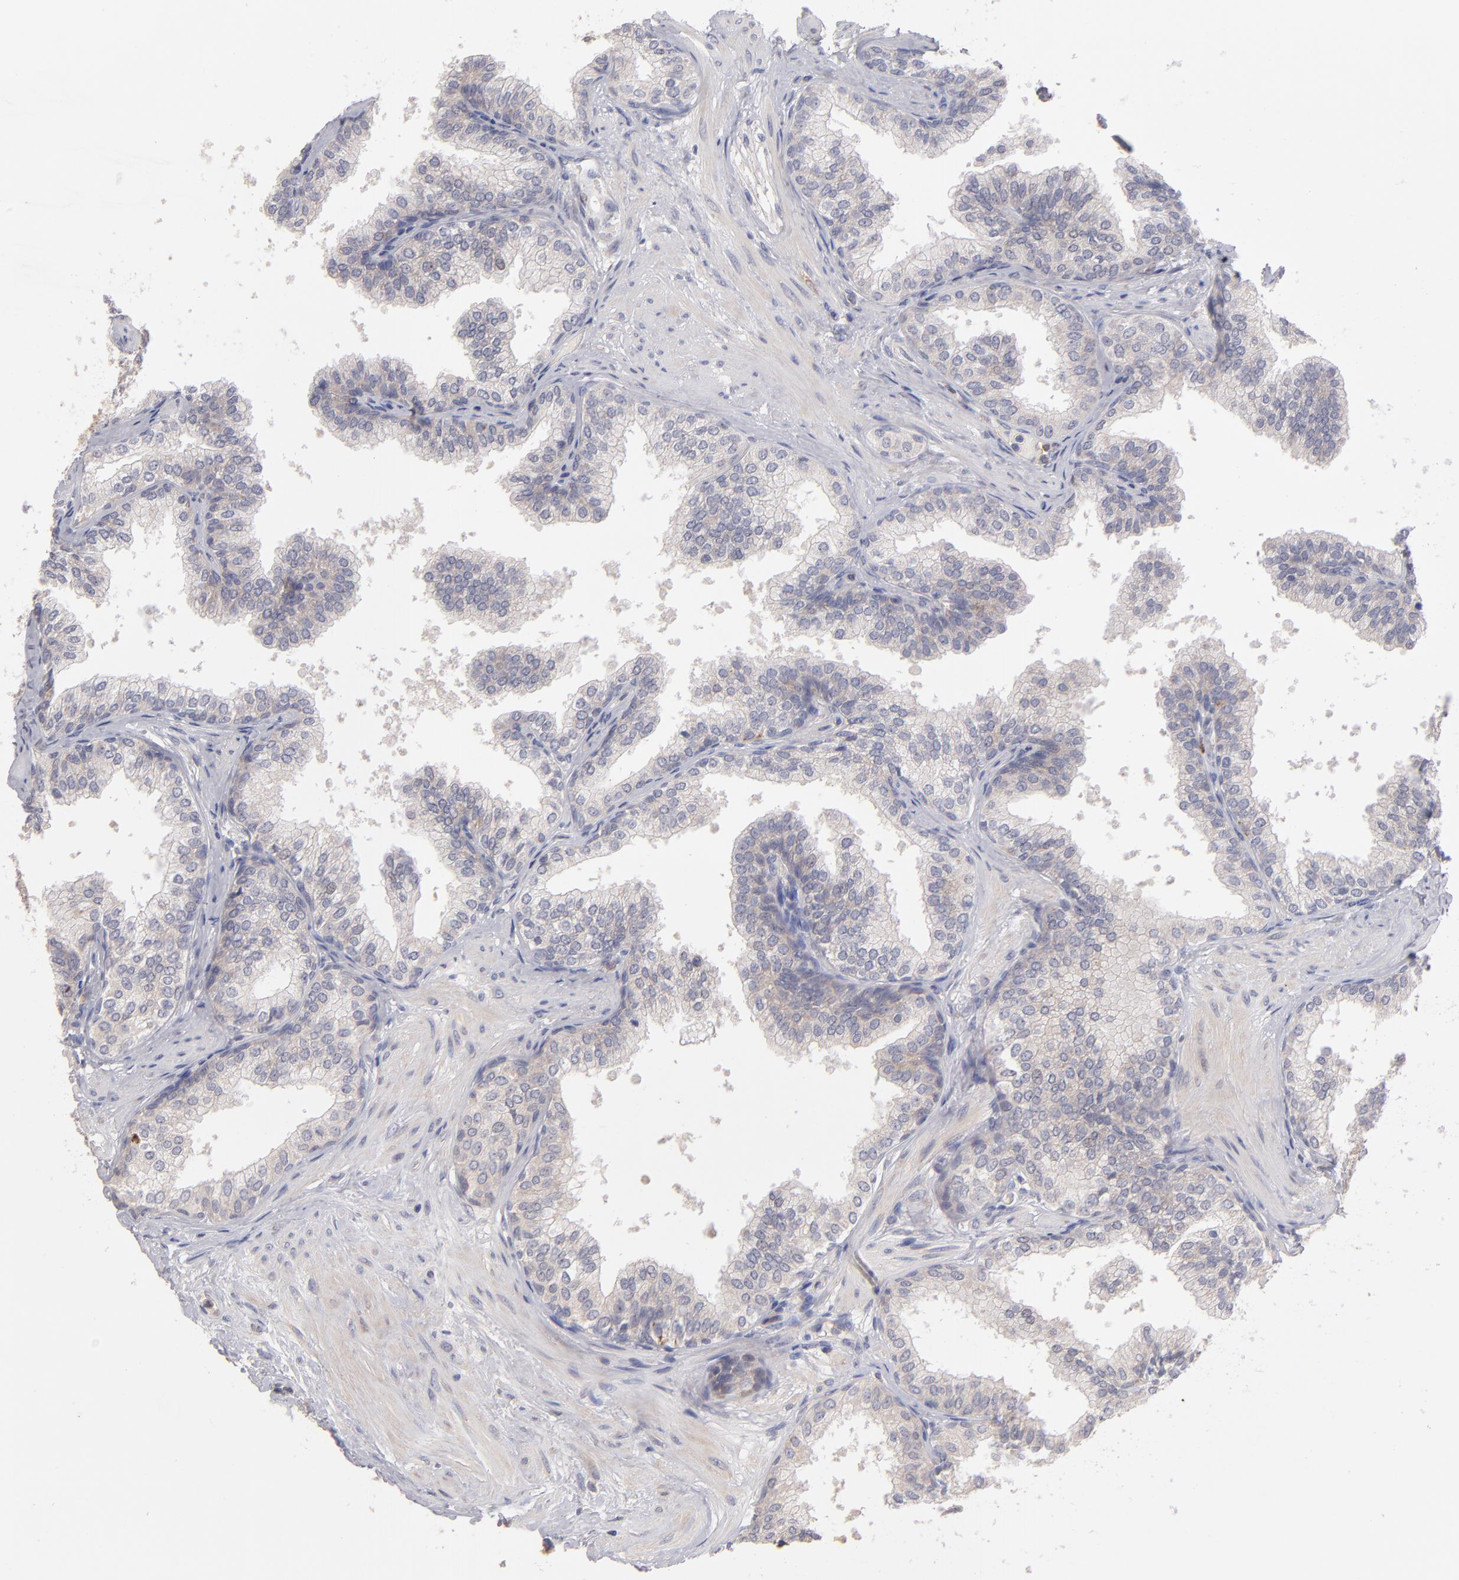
{"staining": {"intensity": "weak", "quantity": ">75%", "location": "cytoplasmic/membranous"}, "tissue": "prostate", "cell_type": "Glandular cells", "image_type": "normal", "snomed": [{"axis": "morphology", "description": "Normal tissue, NOS"}, {"axis": "topography", "description": "Prostate"}], "caption": "Prostate was stained to show a protein in brown. There is low levels of weak cytoplasmic/membranous staining in about >75% of glandular cells. The protein of interest is stained brown, and the nuclei are stained in blue (DAB IHC with brightfield microscopy, high magnification).", "gene": "HCCS", "patient": {"sex": "male", "age": 60}}